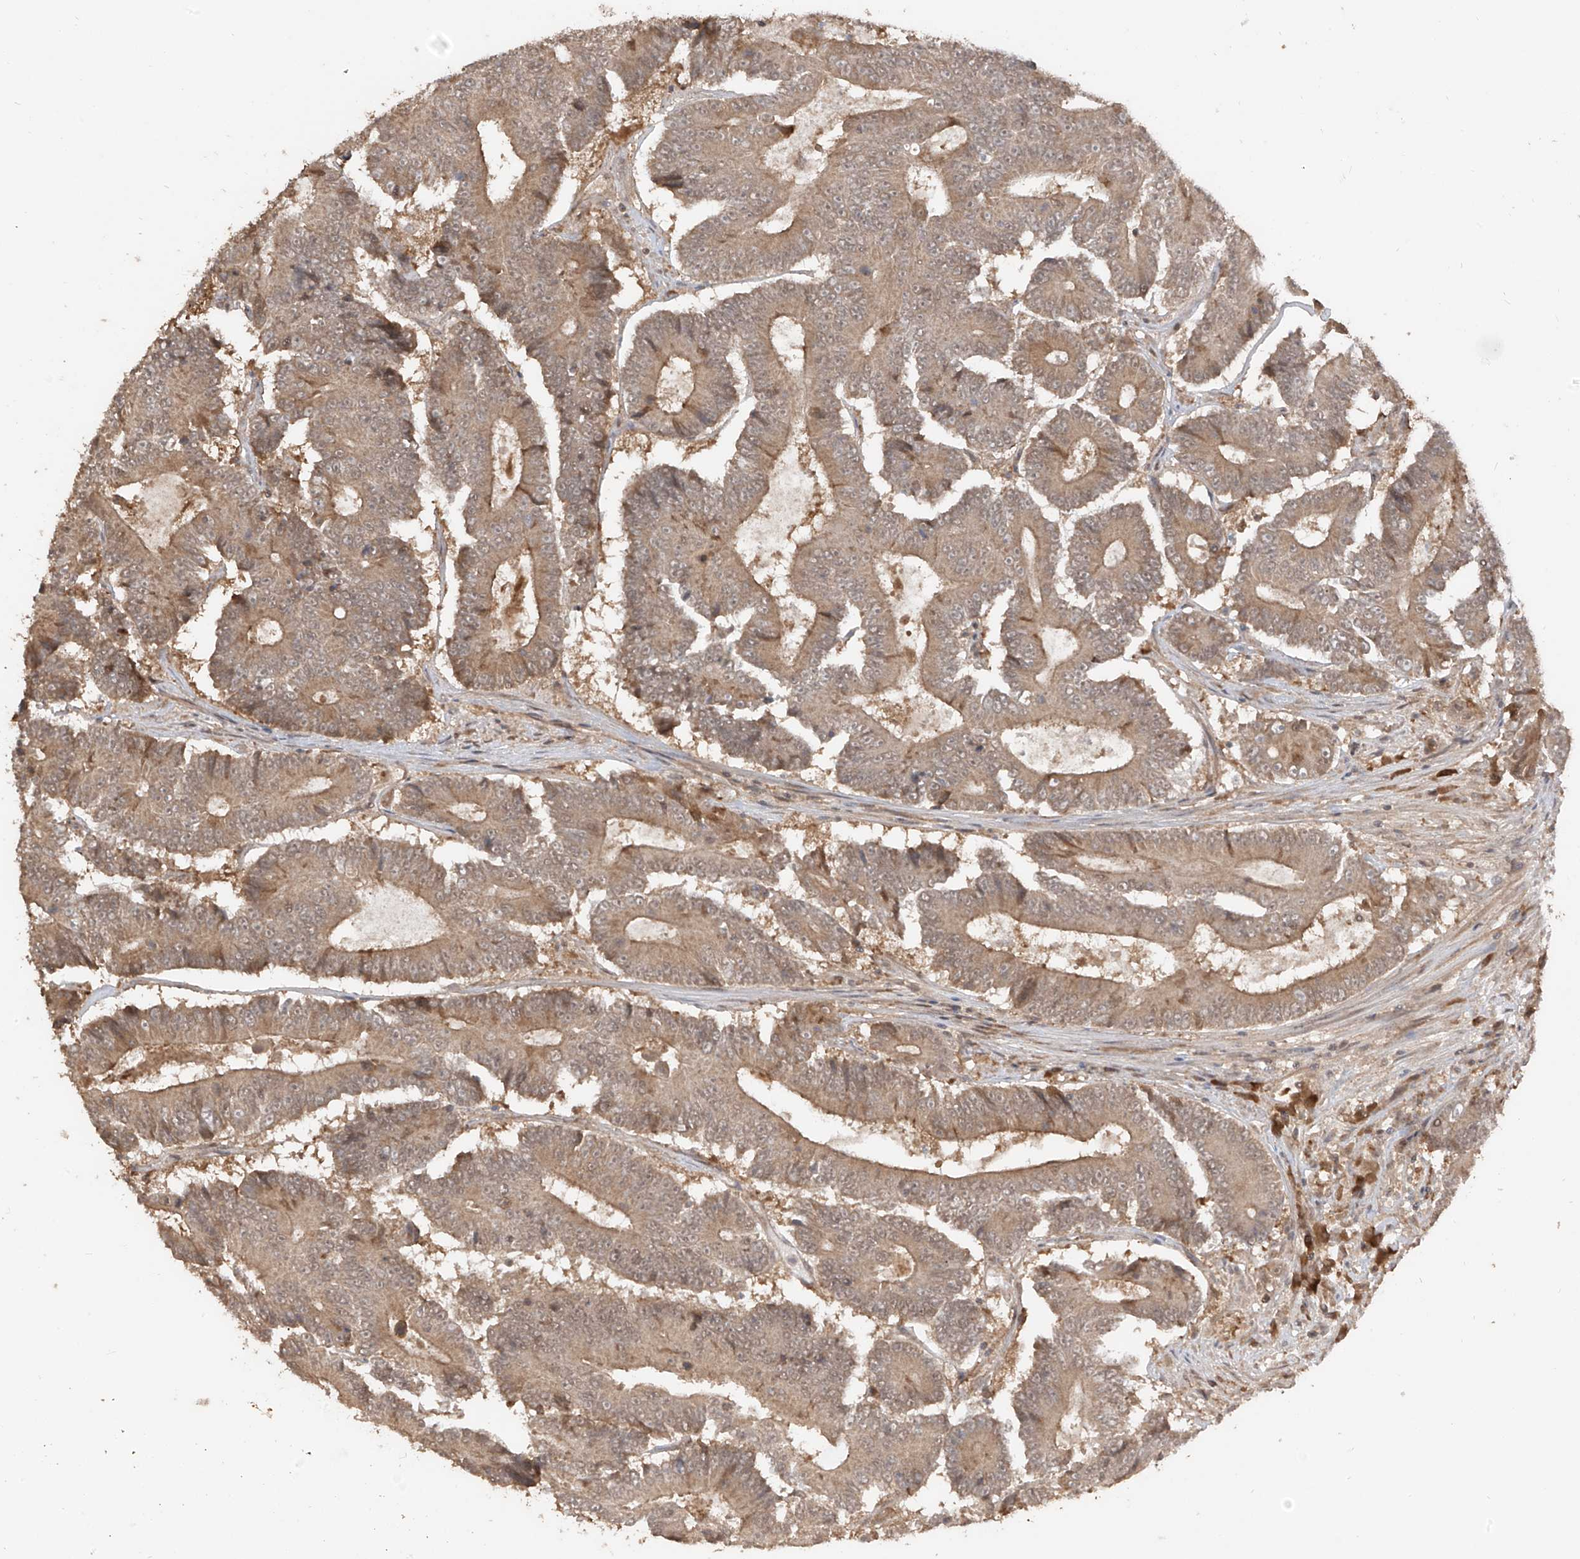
{"staining": {"intensity": "weak", "quantity": ">75%", "location": "cytoplasmic/membranous"}, "tissue": "colorectal cancer", "cell_type": "Tumor cells", "image_type": "cancer", "snomed": [{"axis": "morphology", "description": "Adenocarcinoma, NOS"}, {"axis": "topography", "description": "Colon"}], "caption": "Colorectal adenocarcinoma stained with a protein marker exhibits weak staining in tumor cells.", "gene": "COLGALT2", "patient": {"sex": "male", "age": 83}}